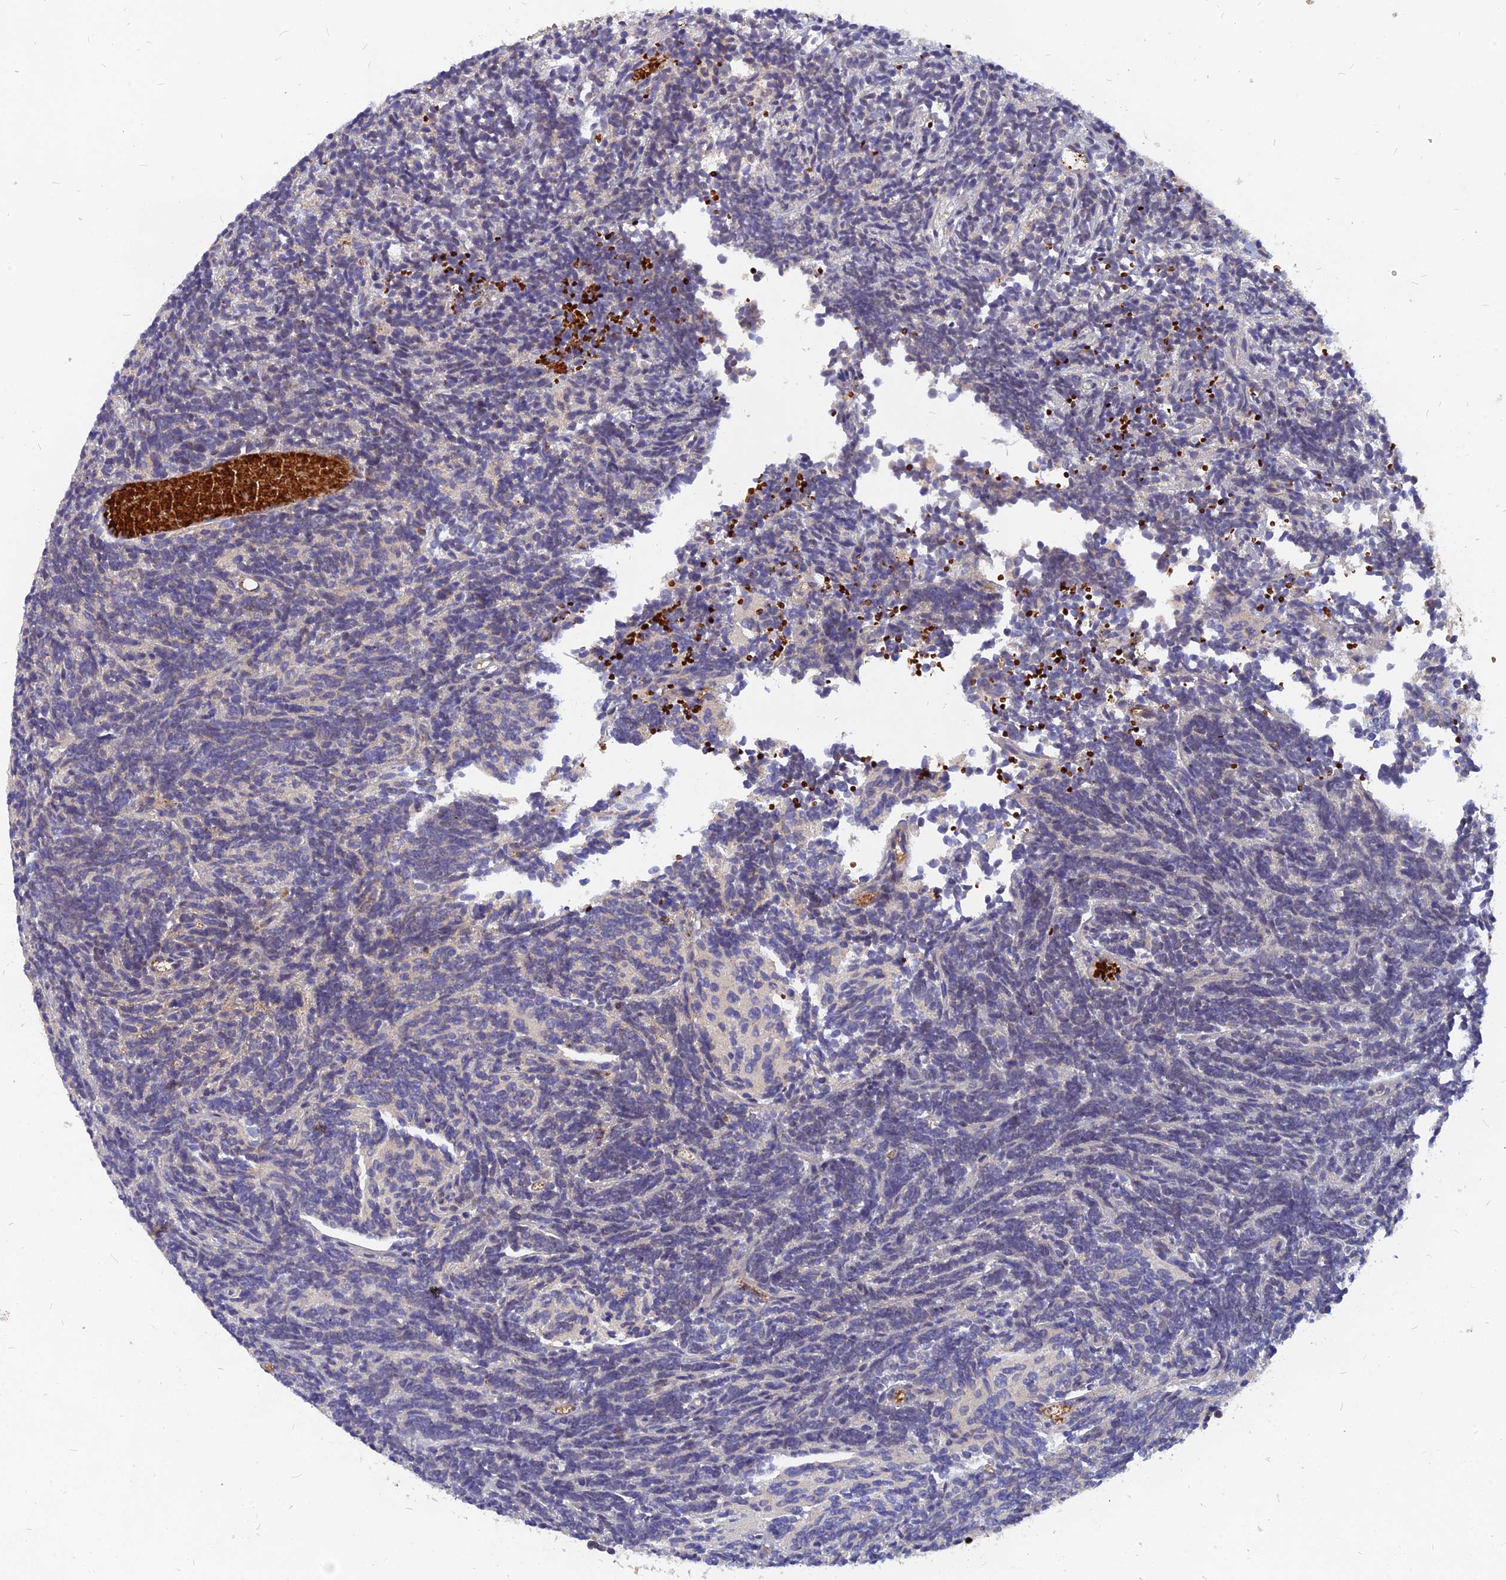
{"staining": {"intensity": "negative", "quantity": "none", "location": "none"}, "tissue": "glioma", "cell_type": "Tumor cells", "image_type": "cancer", "snomed": [{"axis": "morphology", "description": "Glioma, malignant, Low grade"}, {"axis": "topography", "description": "Brain"}], "caption": "Low-grade glioma (malignant) was stained to show a protein in brown. There is no significant expression in tumor cells. (DAB (3,3'-diaminobenzidine) immunohistochemistry, high magnification).", "gene": "ARL2BP", "patient": {"sex": "female", "age": 1}}